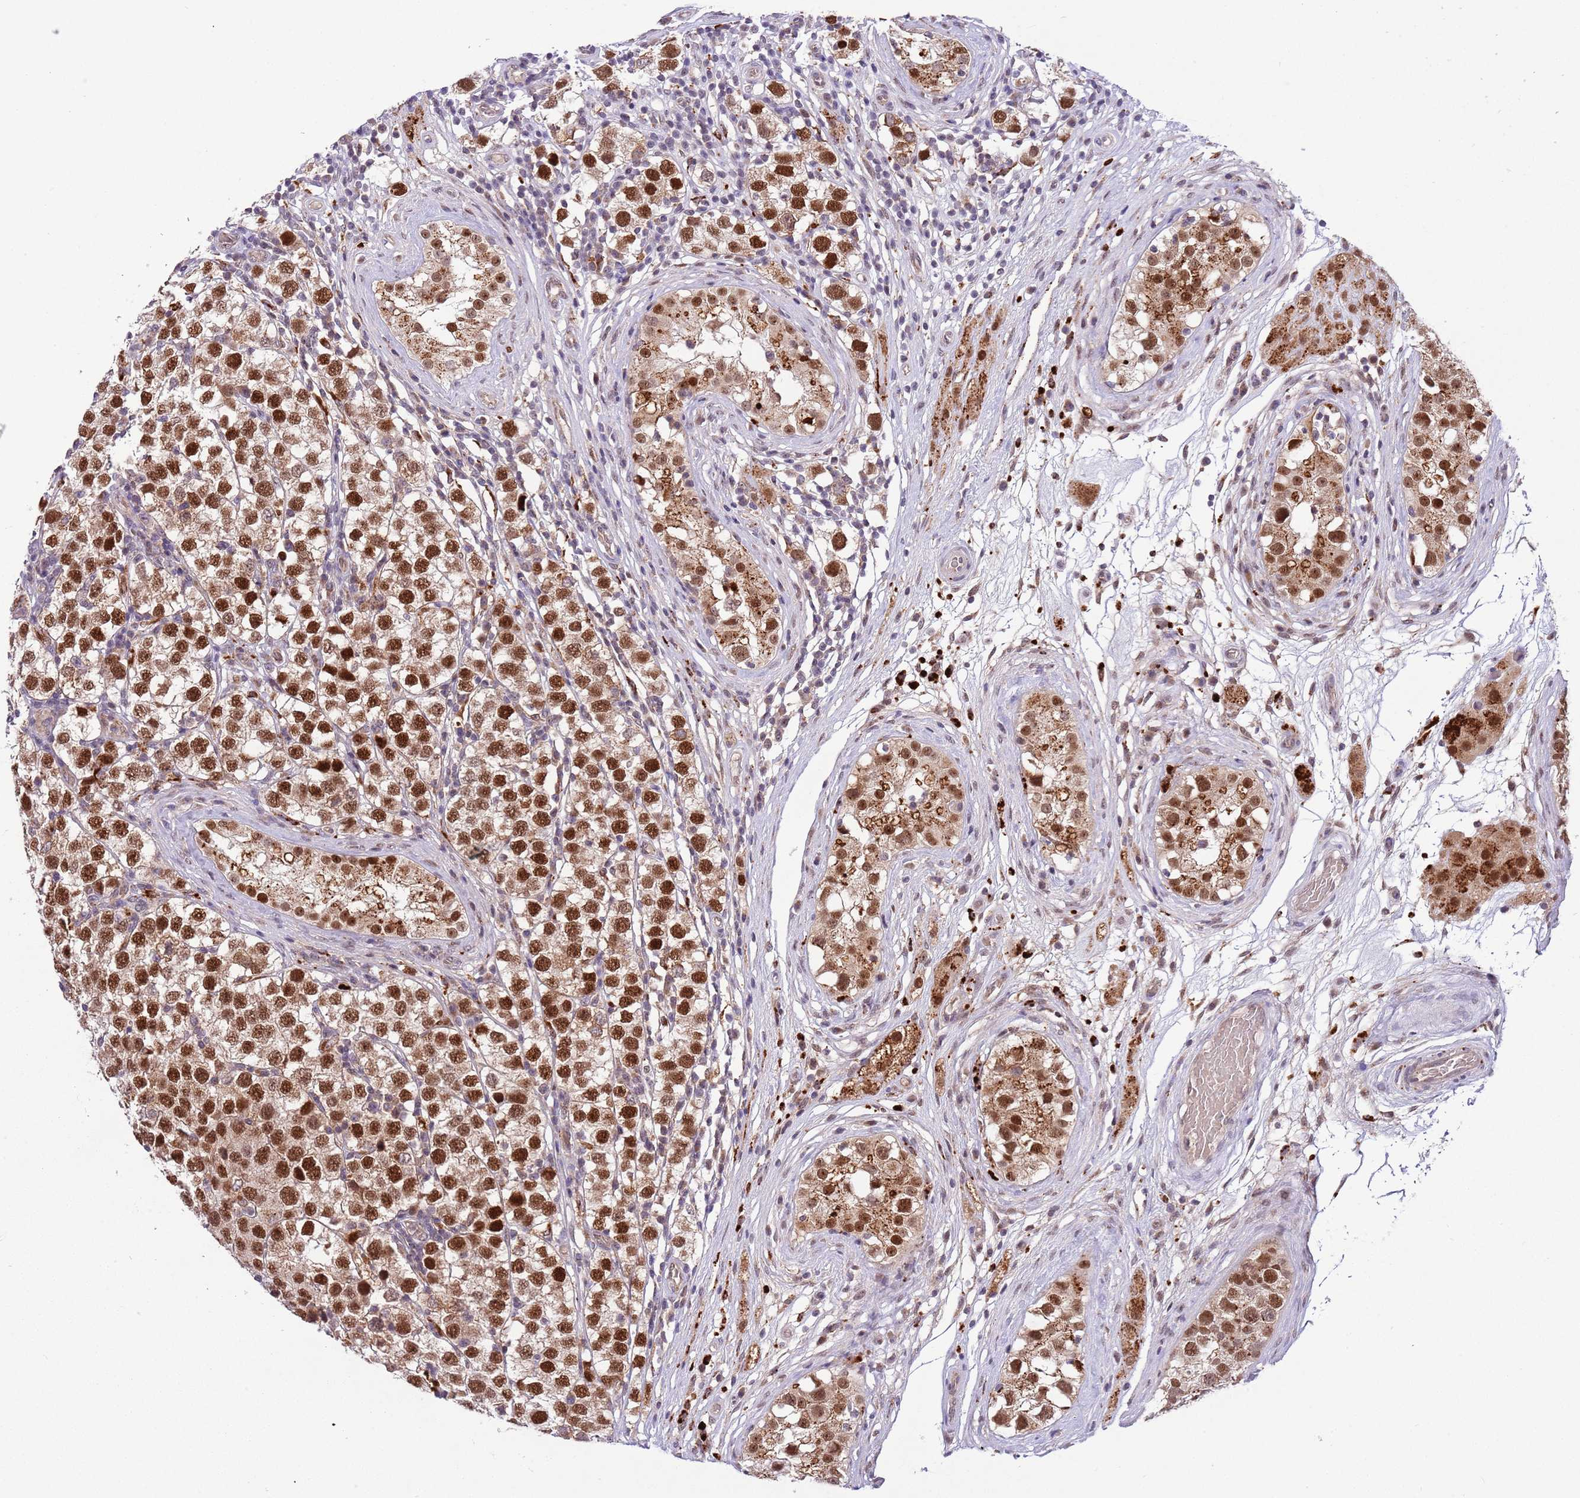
{"staining": {"intensity": "strong", "quantity": ">75%", "location": "nuclear"}, "tissue": "testis cancer", "cell_type": "Tumor cells", "image_type": "cancer", "snomed": [{"axis": "morphology", "description": "Seminoma, NOS"}, {"axis": "topography", "description": "Testis"}], "caption": "Tumor cells demonstrate high levels of strong nuclear positivity in approximately >75% of cells in human seminoma (testis).", "gene": "TRIM27", "patient": {"sex": "male", "age": 34}}